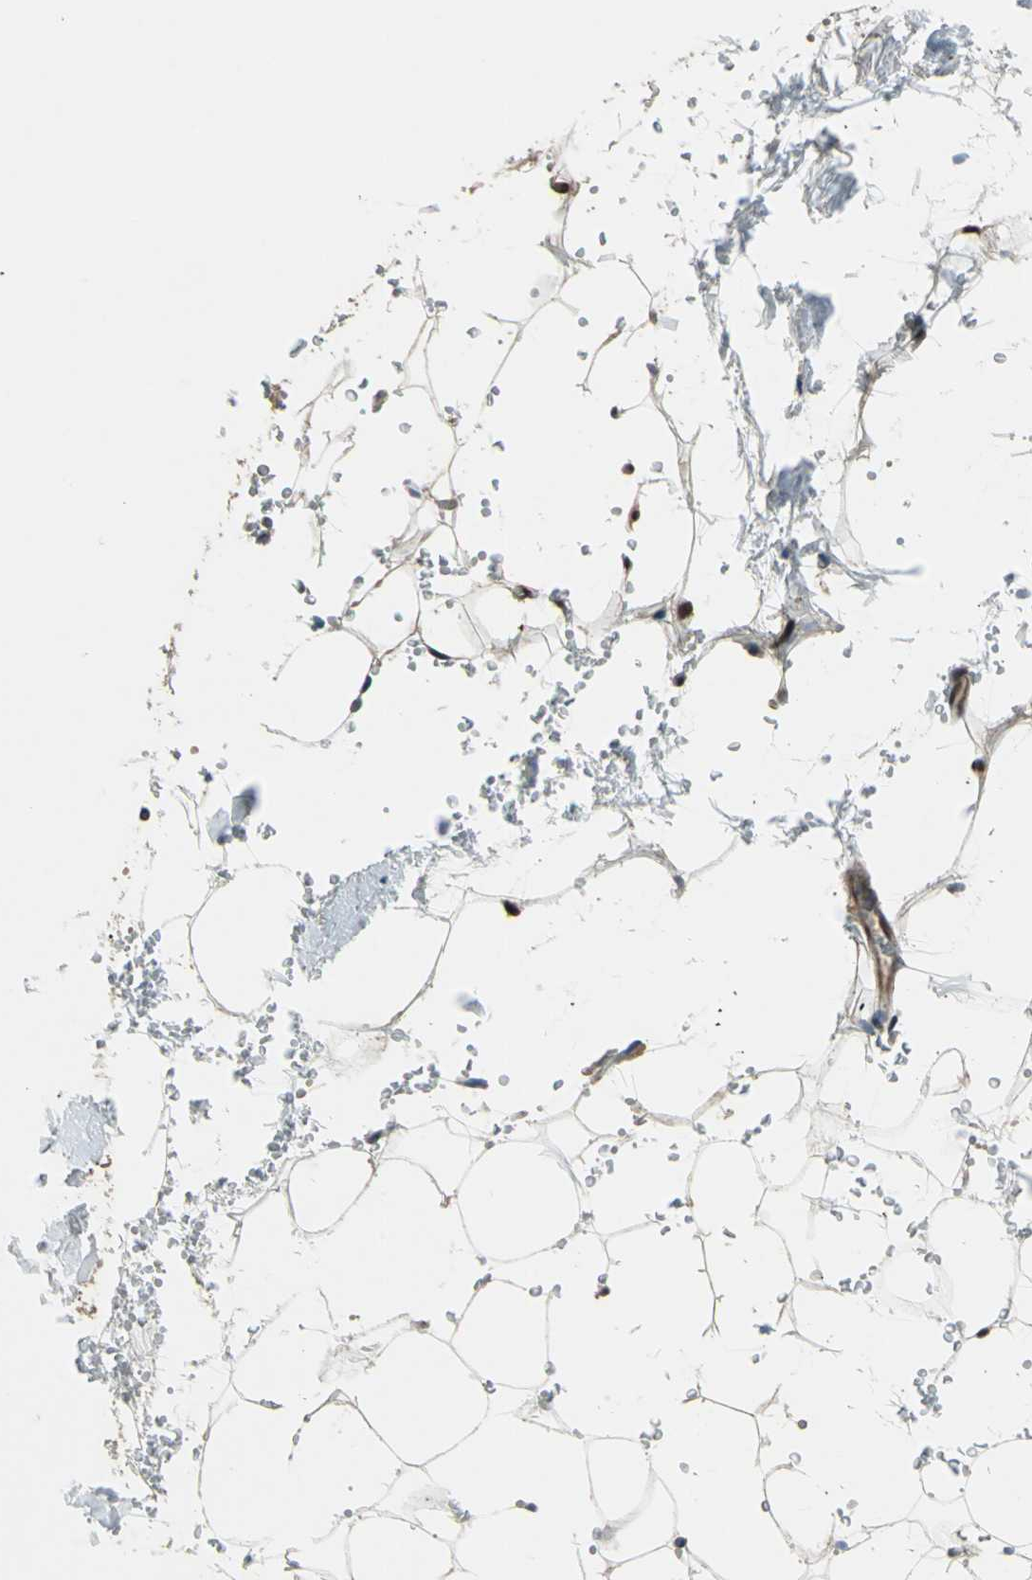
{"staining": {"intensity": "moderate", "quantity": "25%-75%", "location": "nuclear"}, "tissue": "breast", "cell_type": "Adipocytes", "image_type": "normal", "snomed": [{"axis": "morphology", "description": "Normal tissue, NOS"}, {"axis": "topography", "description": "Breast"}, {"axis": "topography", "description": "Soft tissue"}], "caption": "IHC (DAB (3,3'-diaminobenzidine)) staining of benign human breast displays moderate nuclear protein expression in approximately 25%-75% of adipocytes.", "gene": "COPS5", "patient": {"sex": "female", "age": 75}}